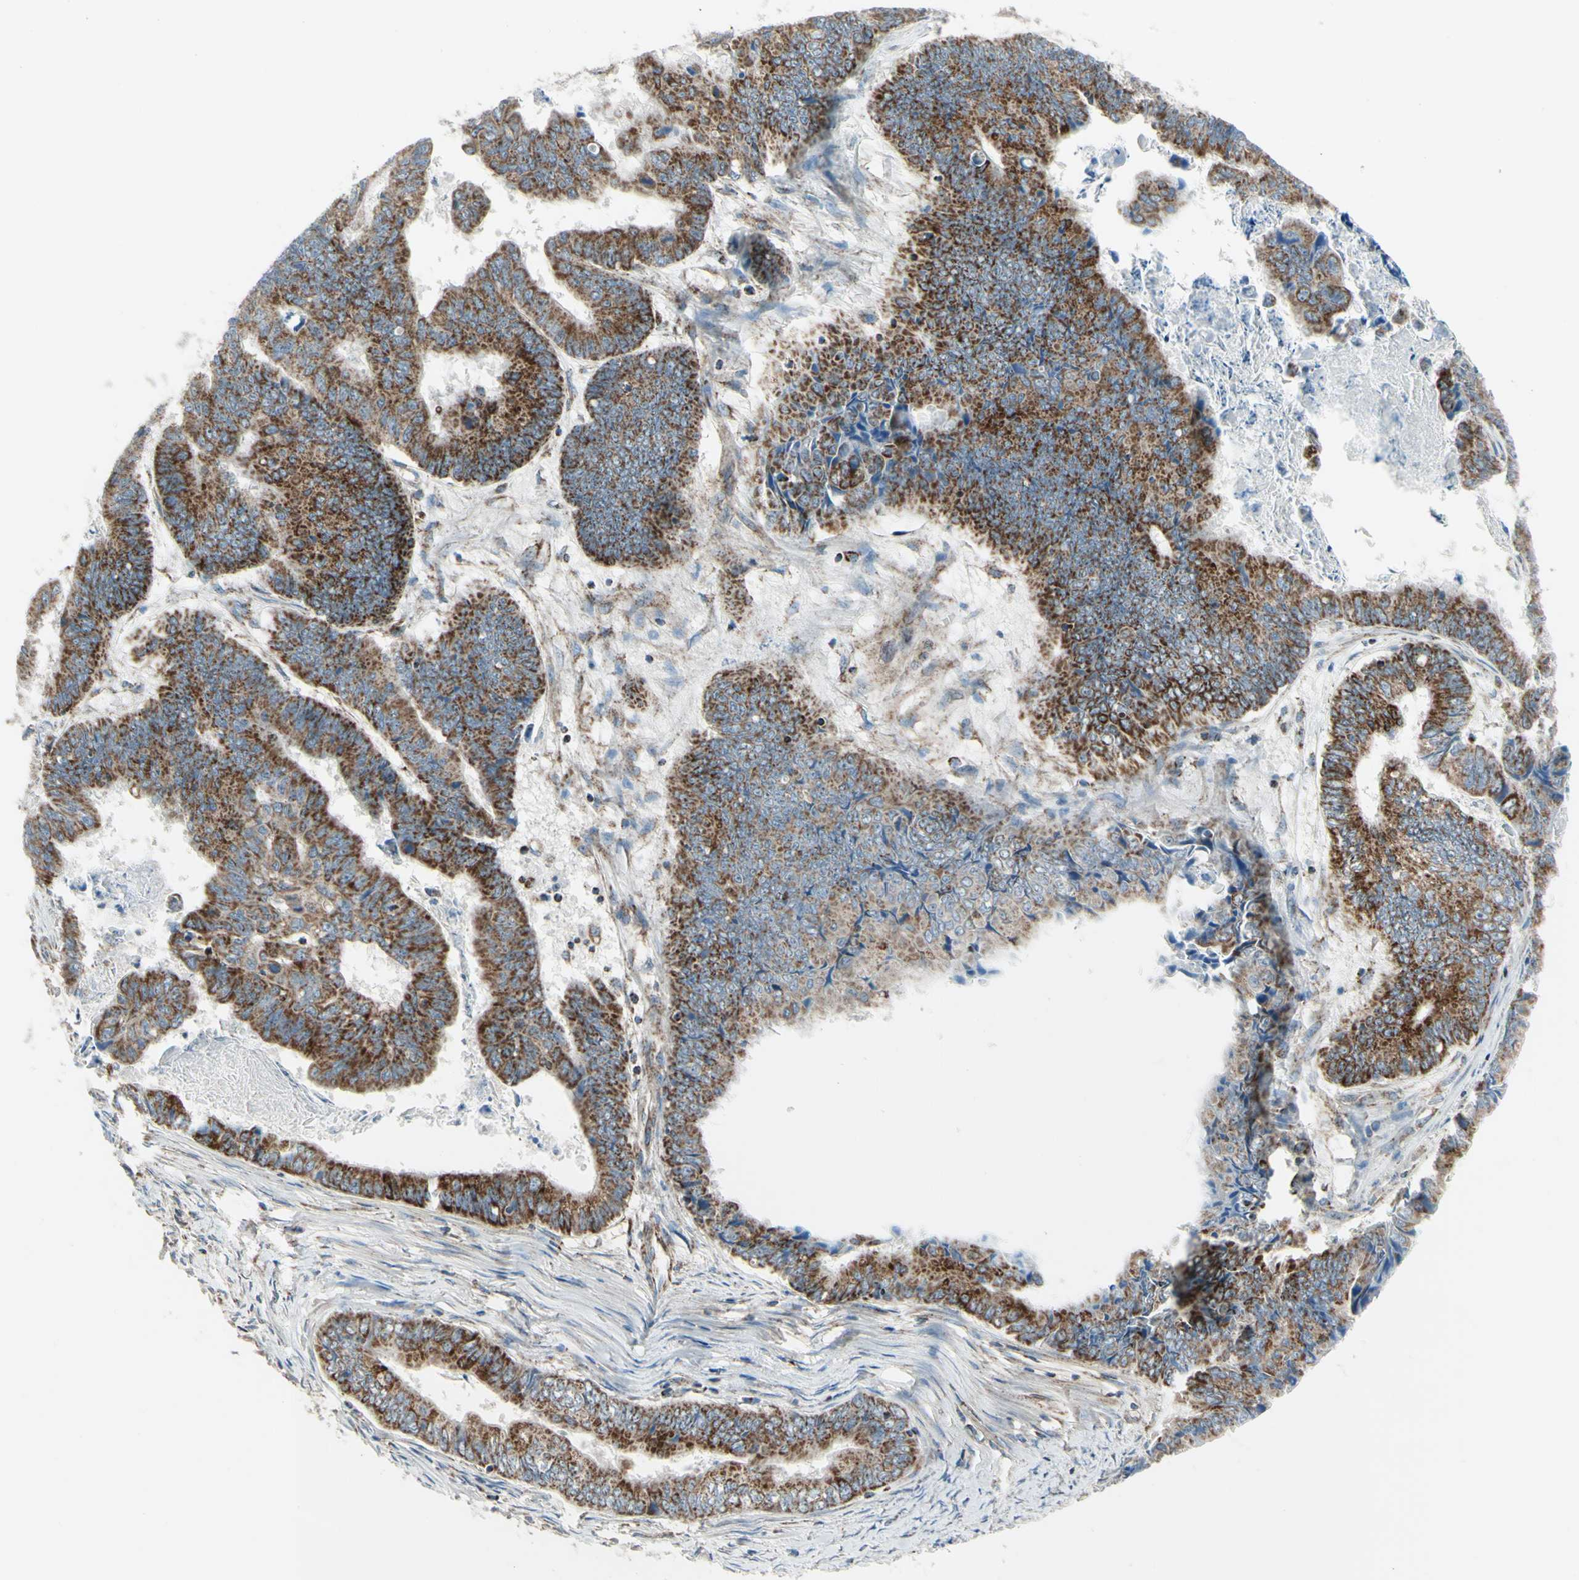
{"staining": {"intensity": "moderate", "quantity": "25%-75%", "location": "cytoplasmic/membranous"}, "tissue": "stomach cancer", "cell_type": "Tumor cells", "image_type": "cancer", "snomed": [{"axis": "morphology", "description": "Adenocarcinoma, NOS"}, {"axis": "topography", "description": "Stomach, lower"}], "caption": "High-magnification brightfield microscopy of adenocarcinoma (stomach) stained with DAB (brown) and counterstained with hematoxylin (blue). tumor cells exhibit moderate cytoplasmic/membranous expression is present in approximately25%-75% of cells. The staining was performed using DAB (3,3'-diaminobenzidine) to visualize the protein expression in brown, while the nuclei were stained in blue with hematoxylin (Magnification: 20x).", "gene": "FAM171B", "patient": {"sex": "male", "age": 77}}